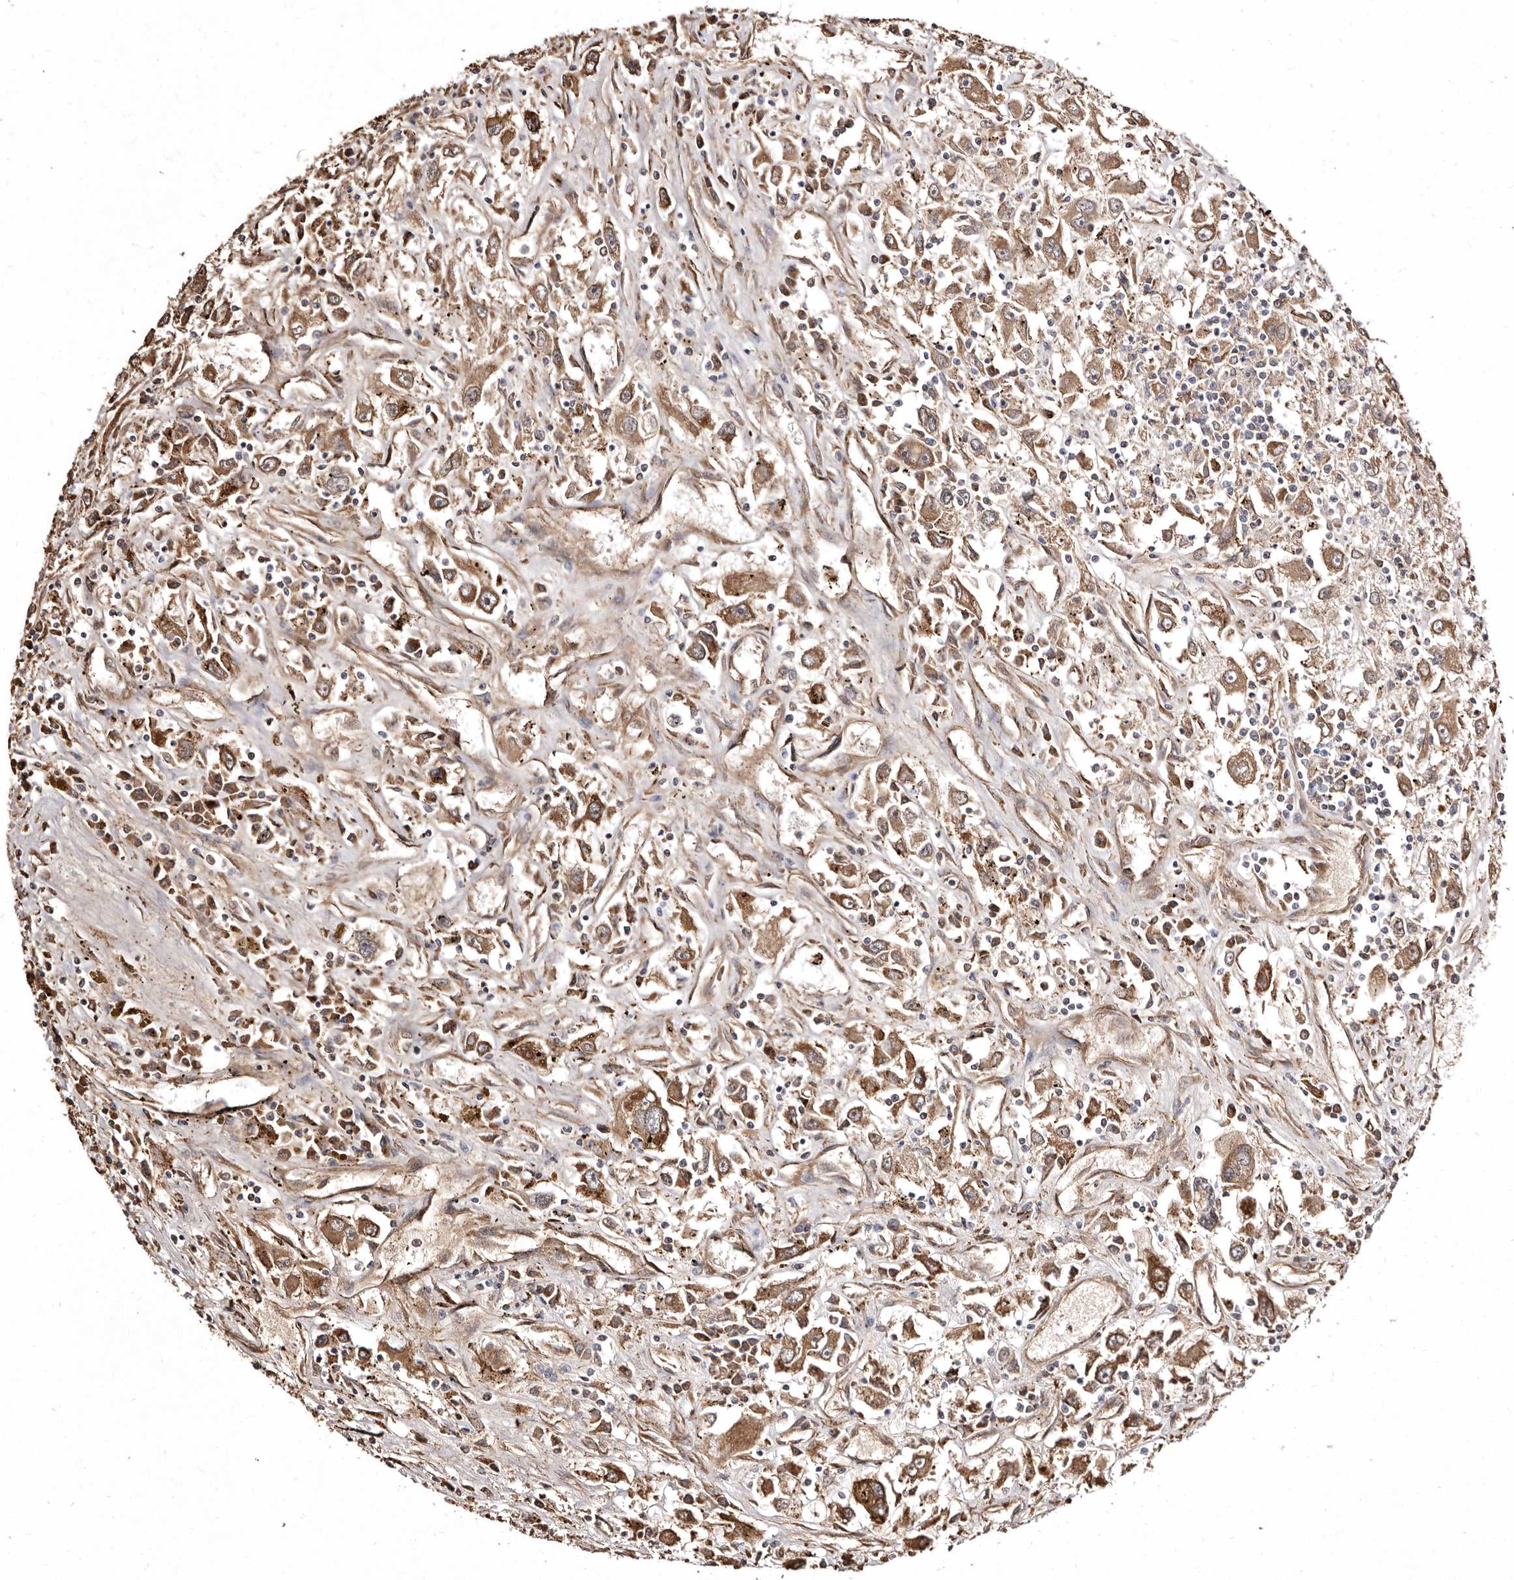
{"staining": {"intensity": "moderate", "quantity": ">75%", "location": "cytoplasmic/membranous"}, "tissue": "renal cancer", "cell_type": "Tumor cells", "image_type": "cancer", "snomed": [{"axis": "morphology", "description": "Adenocarcinoma, NOS"}, {"axis": "topography", "description": "Kidney"}], "caption": "An immunohistochemistry image of neoplastic tissue is shown. Protein staining in brown highlights moderate cytoplasmic/membranous positivity in renal cancer (adenocarcinoma) within tumor cells. The staining was performed using DAB to visualize the protein expression in brown, while the nuclei were stained in blue with hematoxylin (Magnification: 20x).", "gene": "LUZP1", "patient": {"sex": "female", "age": 52}}